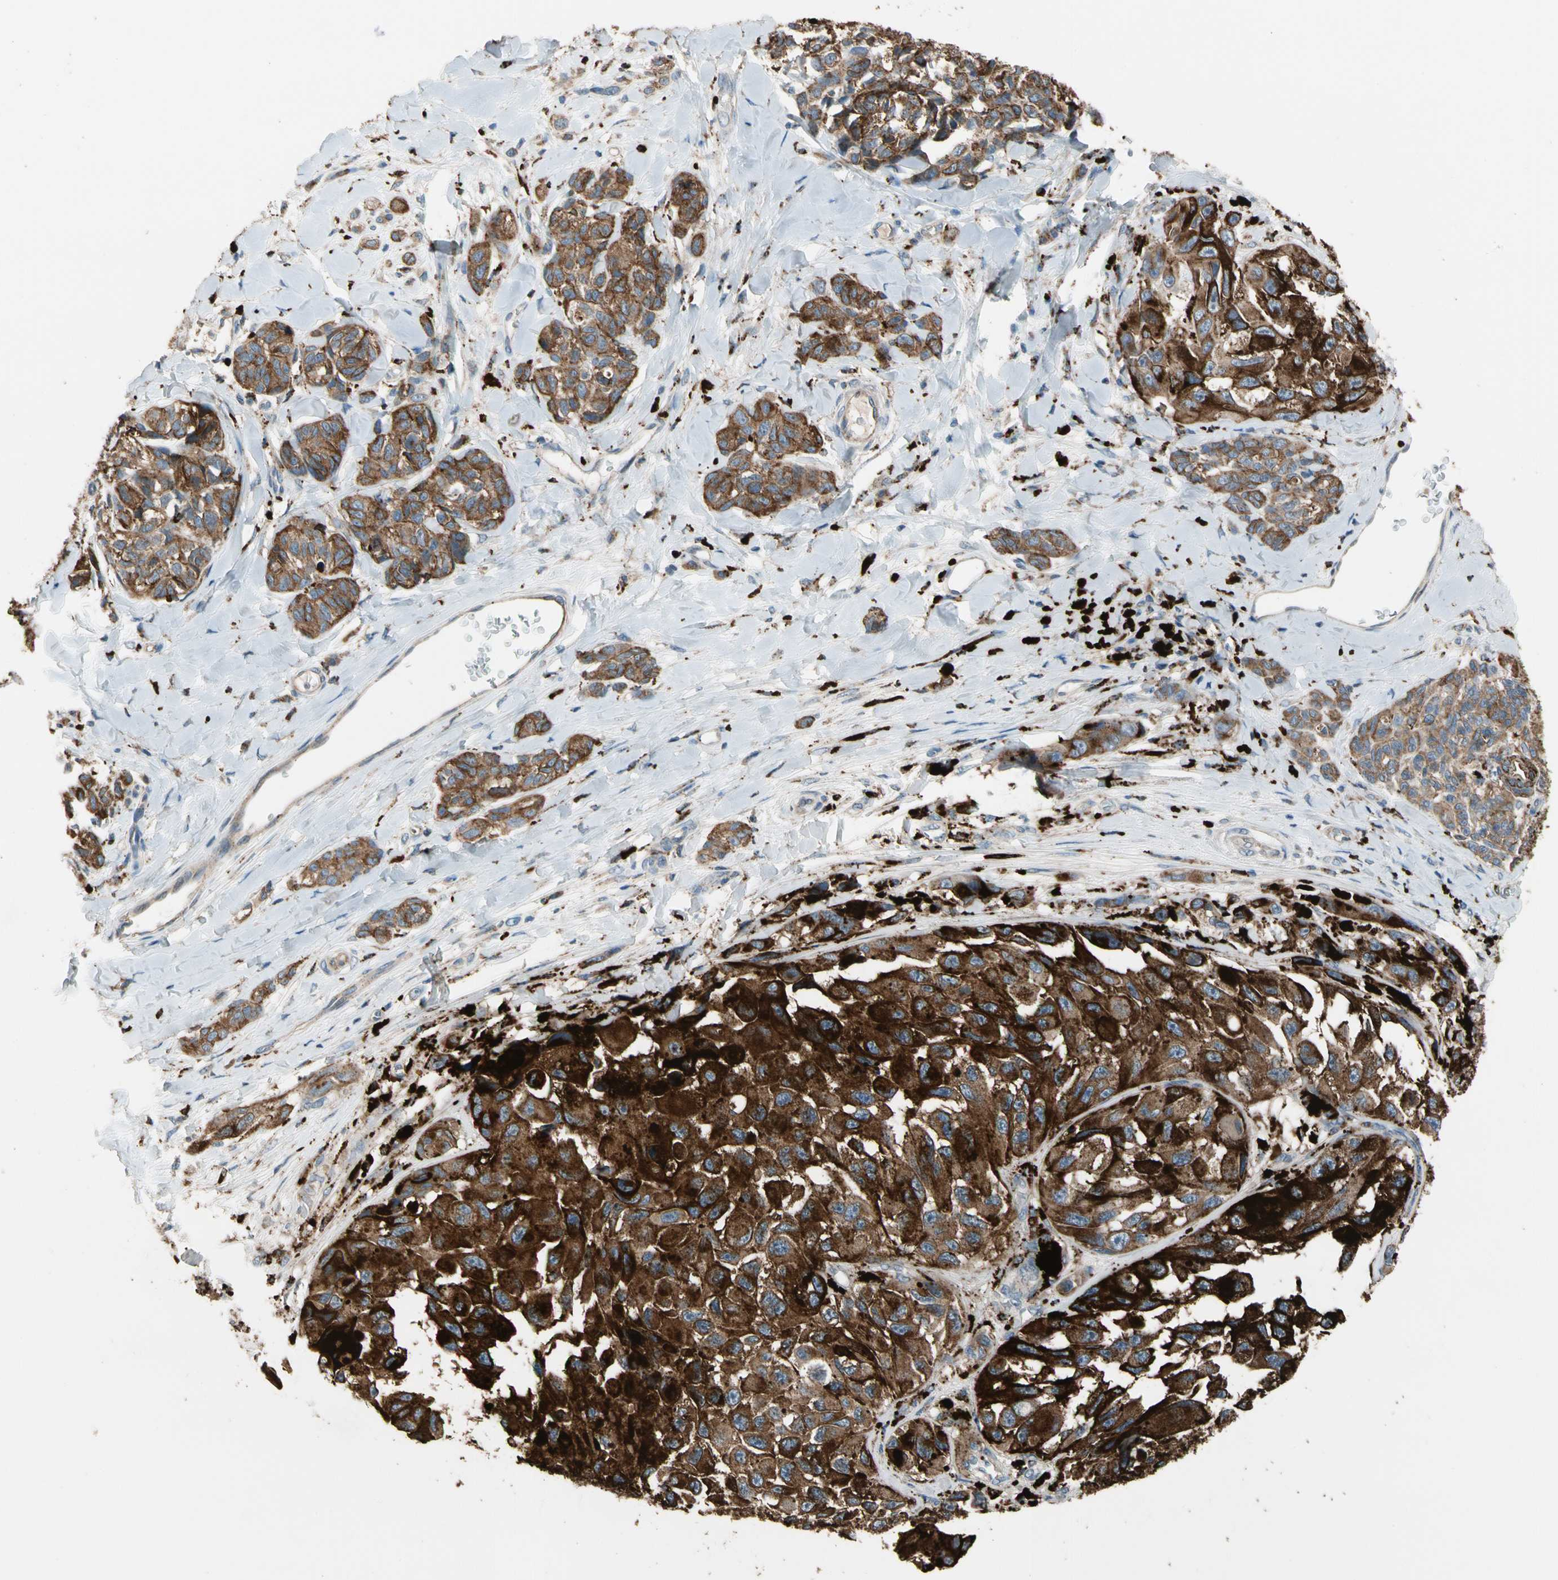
{"staining": {"intensity": "moderate", "quantity": ">75%", "location": "cytoplasmic/membranous"}, "tissue": "melanoma", "cell_type": "Tumor cells", "image_type": "cancer", "snomed": [{"axis": "morphology", "description": "Malignant melanoma, NOS"}, {"axis": "topography", "description": "Skin"}], "caption": "IHC image of neoplastic tissue: melanoma stained using immunohistochemistry exhibits medium levels of moderate protein expression localized specifically in the cytoplasmic/membranous of tumor cells, appearing as a cytoplasmic/membranous brown color.", "gene": "GM2A", "patient": {"sex": "female", "age": 73}}